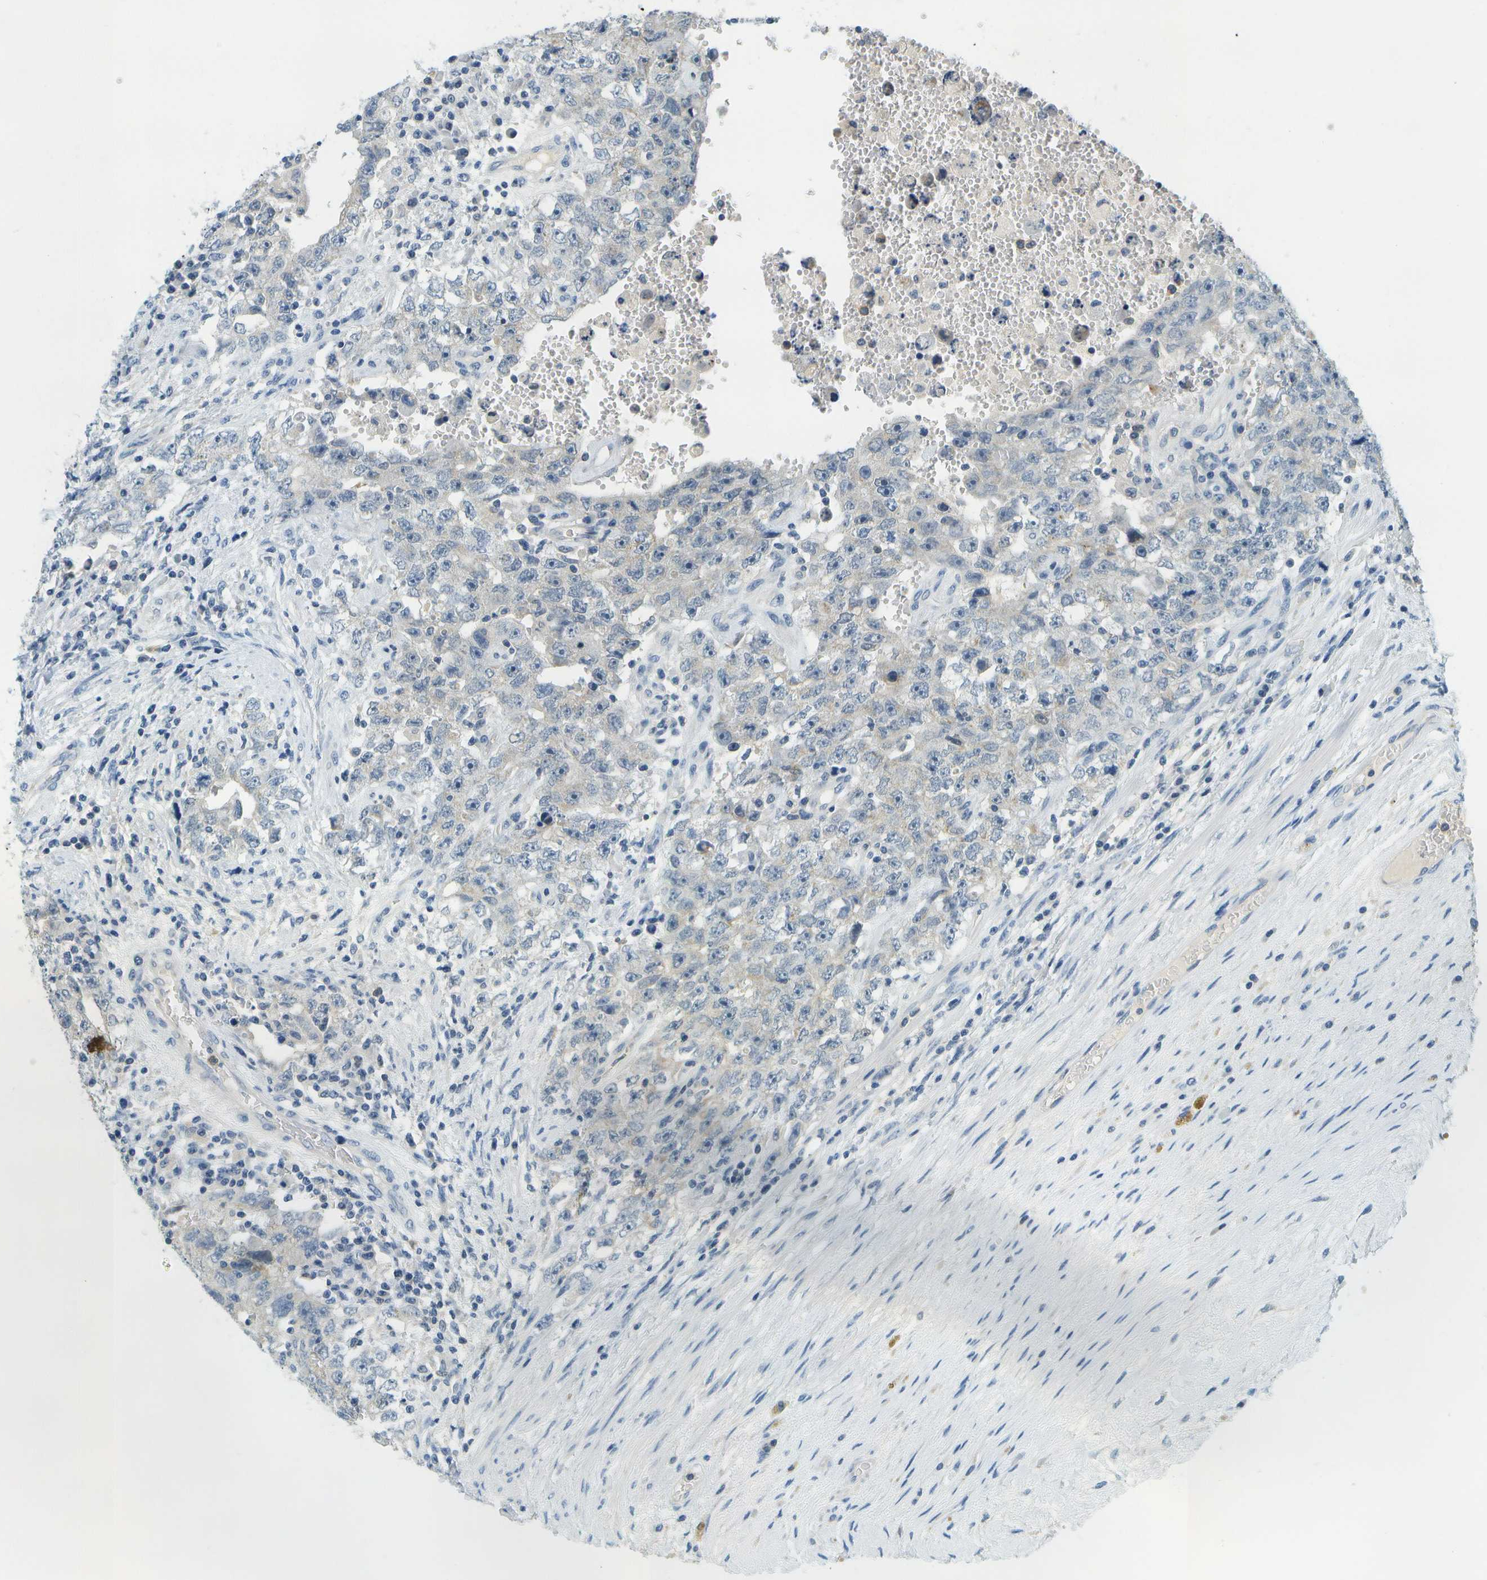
{"staining": {"intensity": "negative", "quantity": "none", "location": "none"}, "tissue": "testis cancer", "cell_type": "Tumor cells", "image_type": "cancer", "snomed": [{"axis": "morphology", "description": "Carcinoma, Embryonal, NOS"}, {"axis": "topography", "description": "Testis"}], "caption": "IHC of human embryonal carcinoma (testis) demonstrates no staining in tumor cells.", "gene": "RASGRP2", "patient": {"sex": "male", "age": 26}}